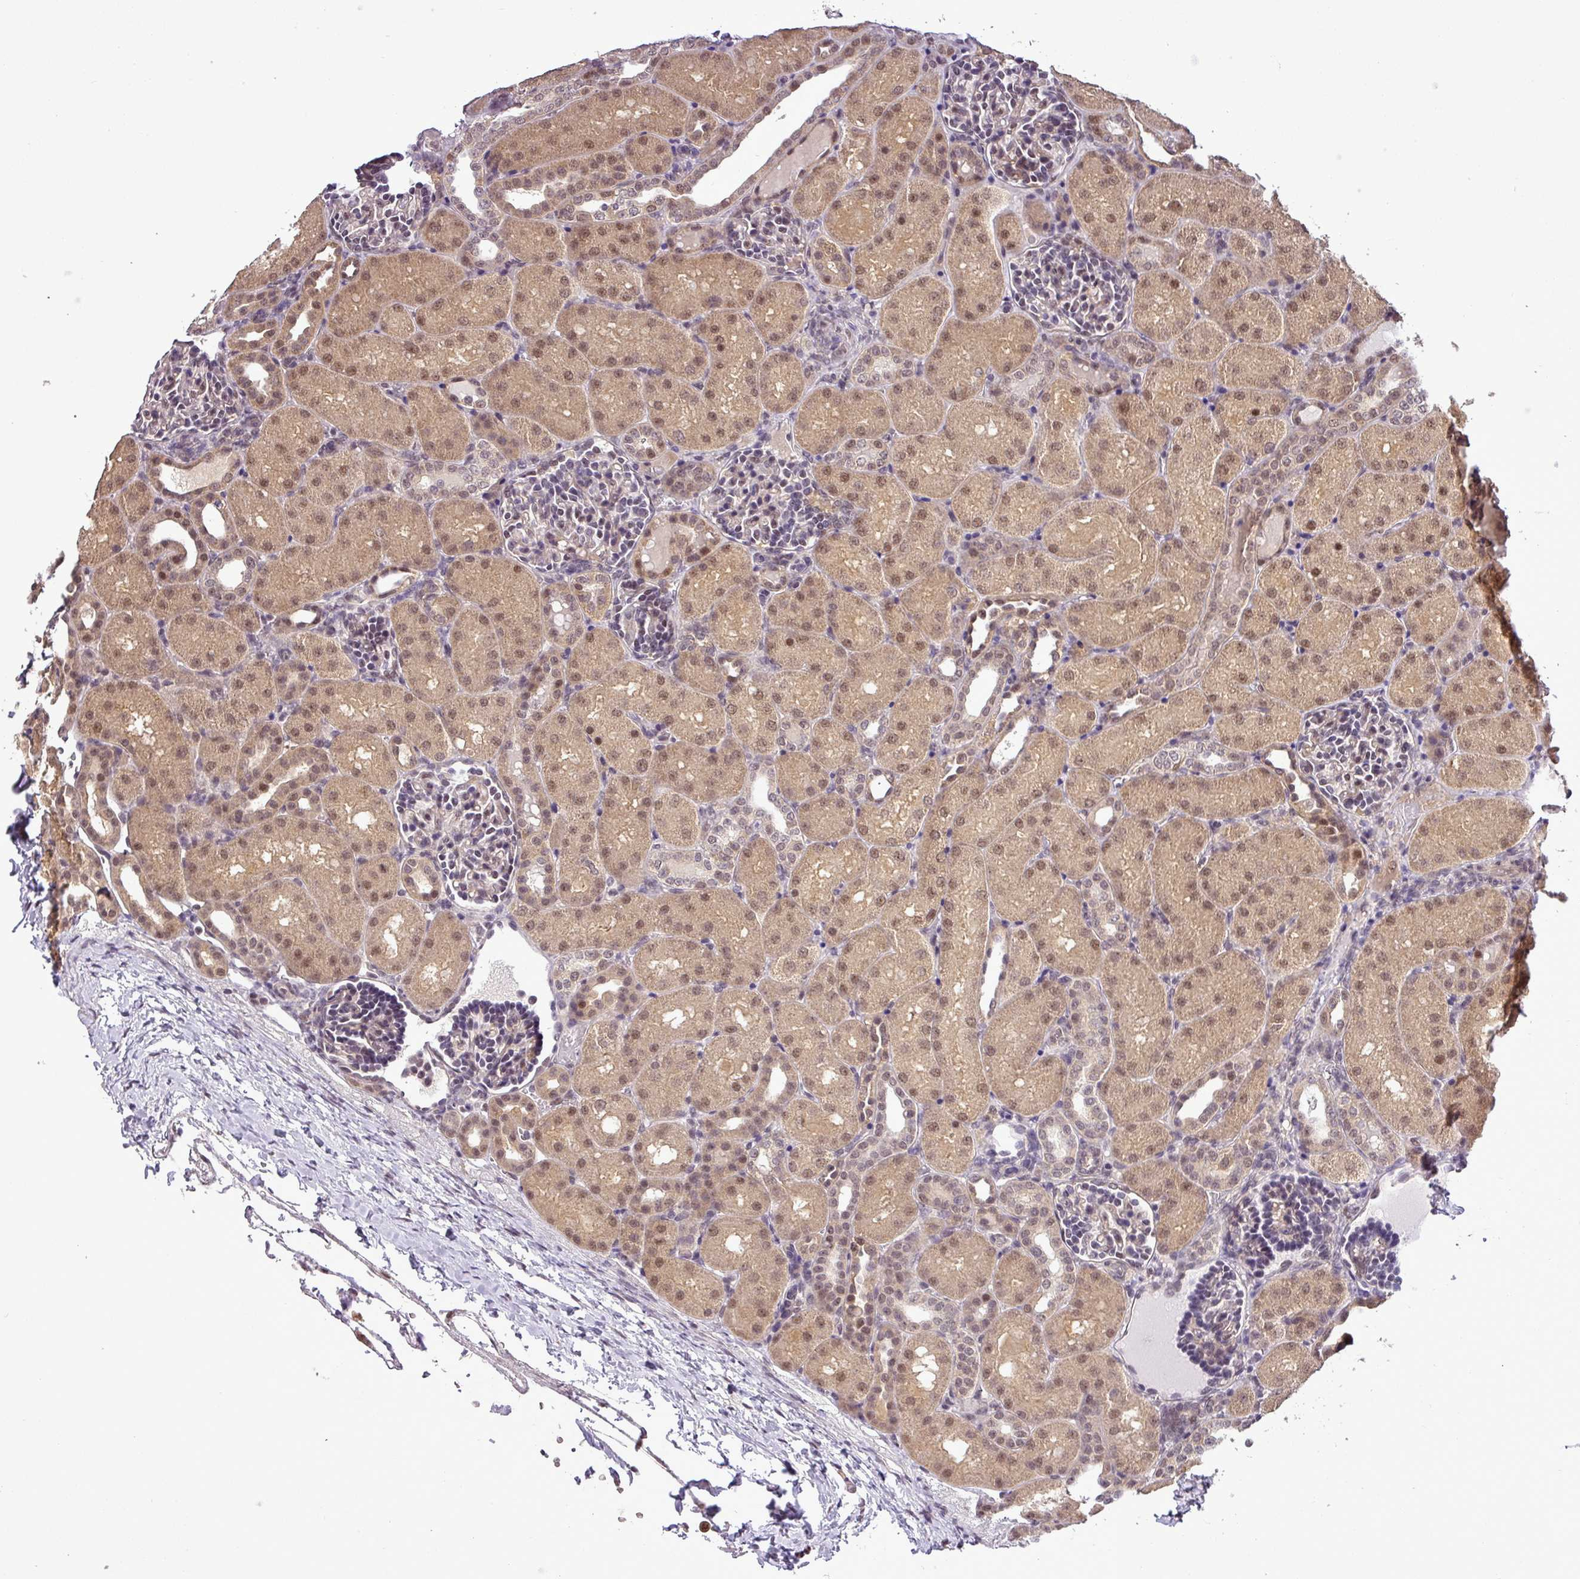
{"staining": {"intensity": "weak", "quantity": "25%-75%", "location": "nuclear"}, "tissue": "kidney", "cell_type": "Cells in glomeruli", "image_type": "normal", "snomed": [{"axis": "morphology", "description": "Normal tissue, NOS"}, {"axis": "topography", "description": "Kidney"}], "caption": "Protein expression by immunohistochemistry (IHC) demonstrates weak nuclear positivity in about 25%-75% of cells in glomeruli in unremarkable kidney.", "gene": "MFHAS1", "patient": {"sex": "male", "age": 1}}